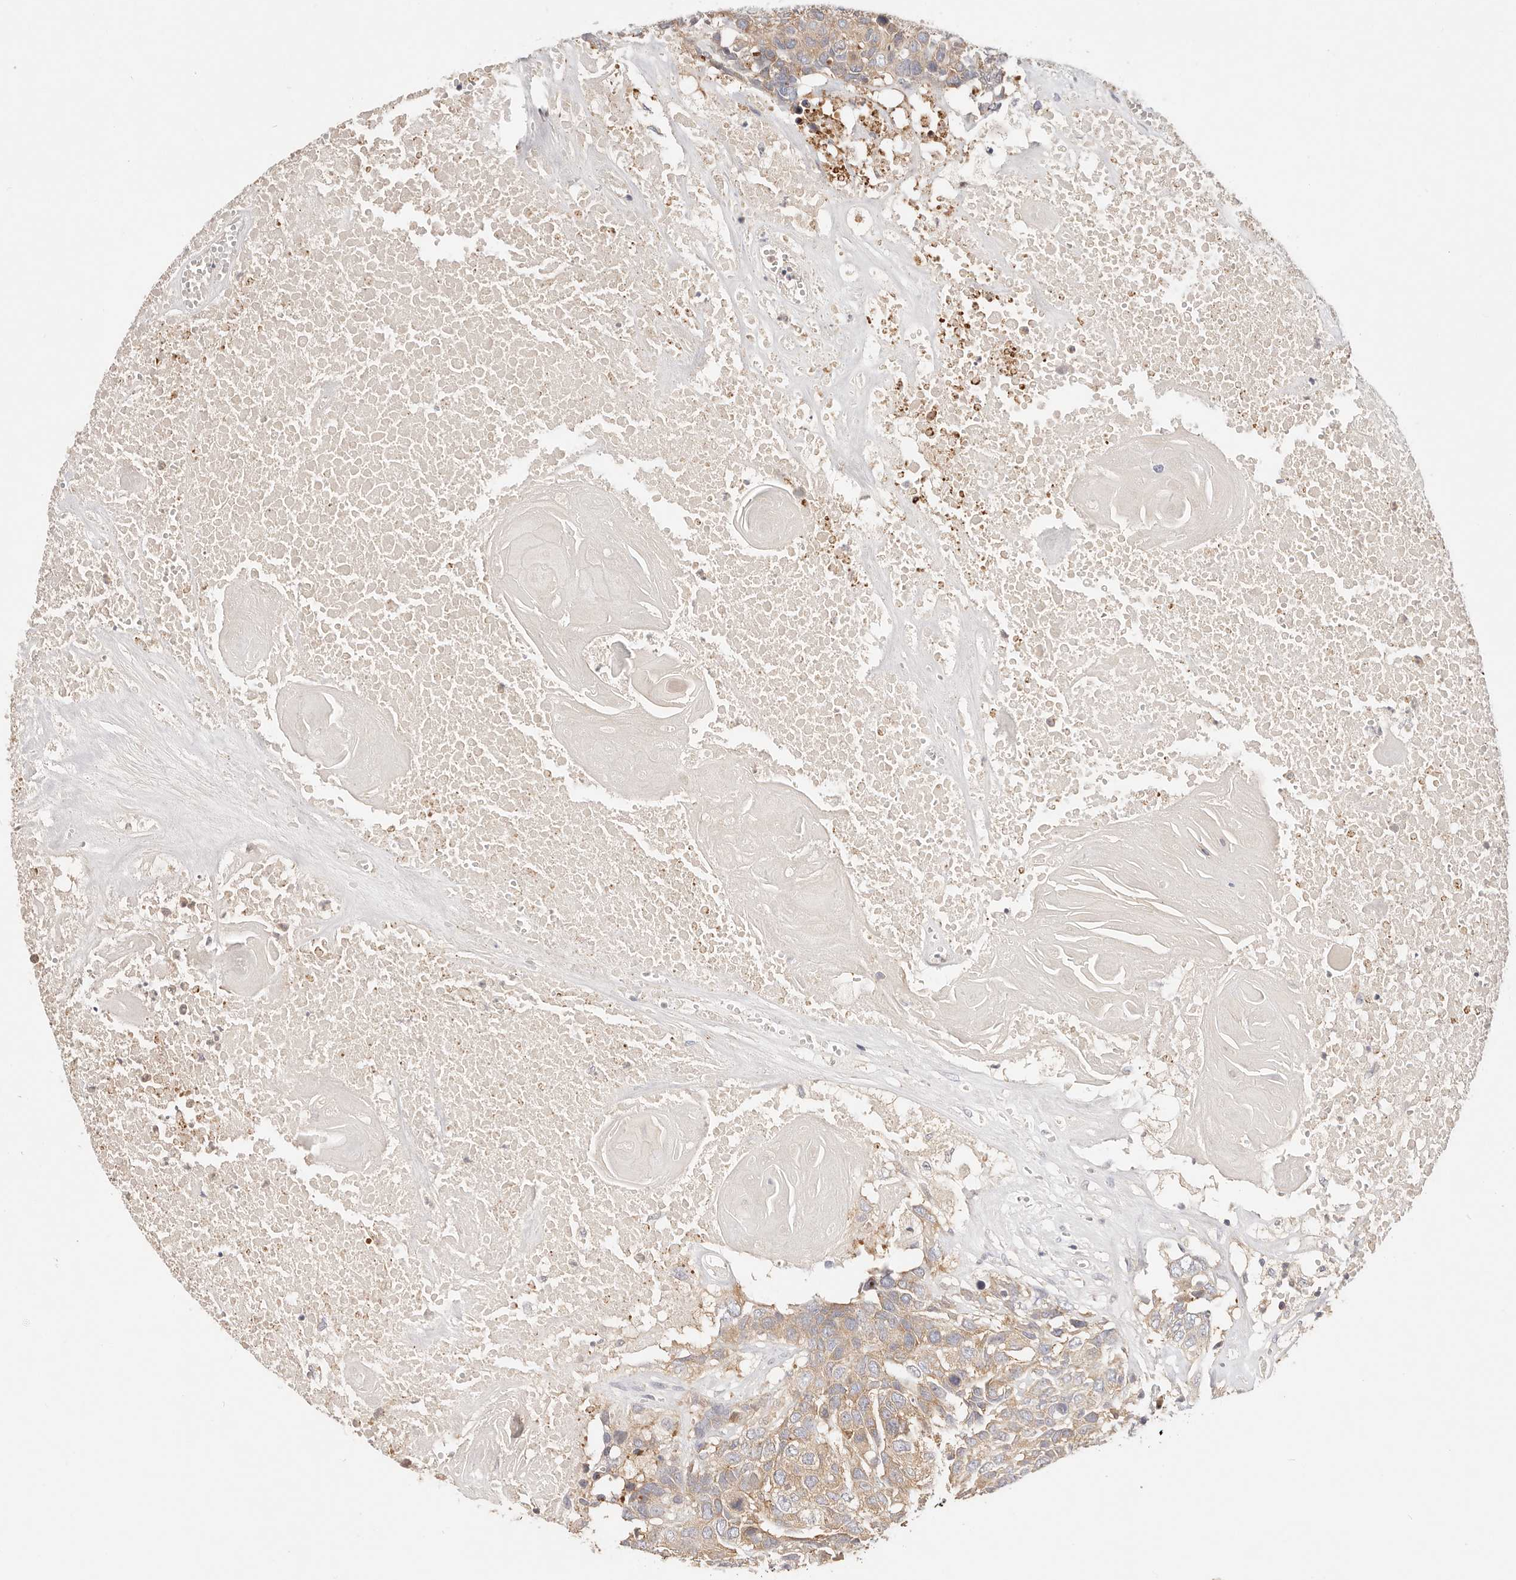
{"staining": {"intensity": "weak", "quantity": ">75%", "location": "cytoplasmic/membranous"}, "tissue": "head and neck cancer", "cell_type": "Tumor cells", "image_type": "cancer", "snomed": [{"axis": "morphology", "description": "Squamous cell carcinoma, NOS"}, {"axis": "topography", "description": "Head-Neck"}], "caption": "This is a photomicrograph of IHC staining of head and neck cancer (squamous cell carcinoma), which shows weak staining in the cytoplasmic/membranous of tumor cells.", "gene": "KCMF1", "patient": {"sex": "male", "age": 66}}